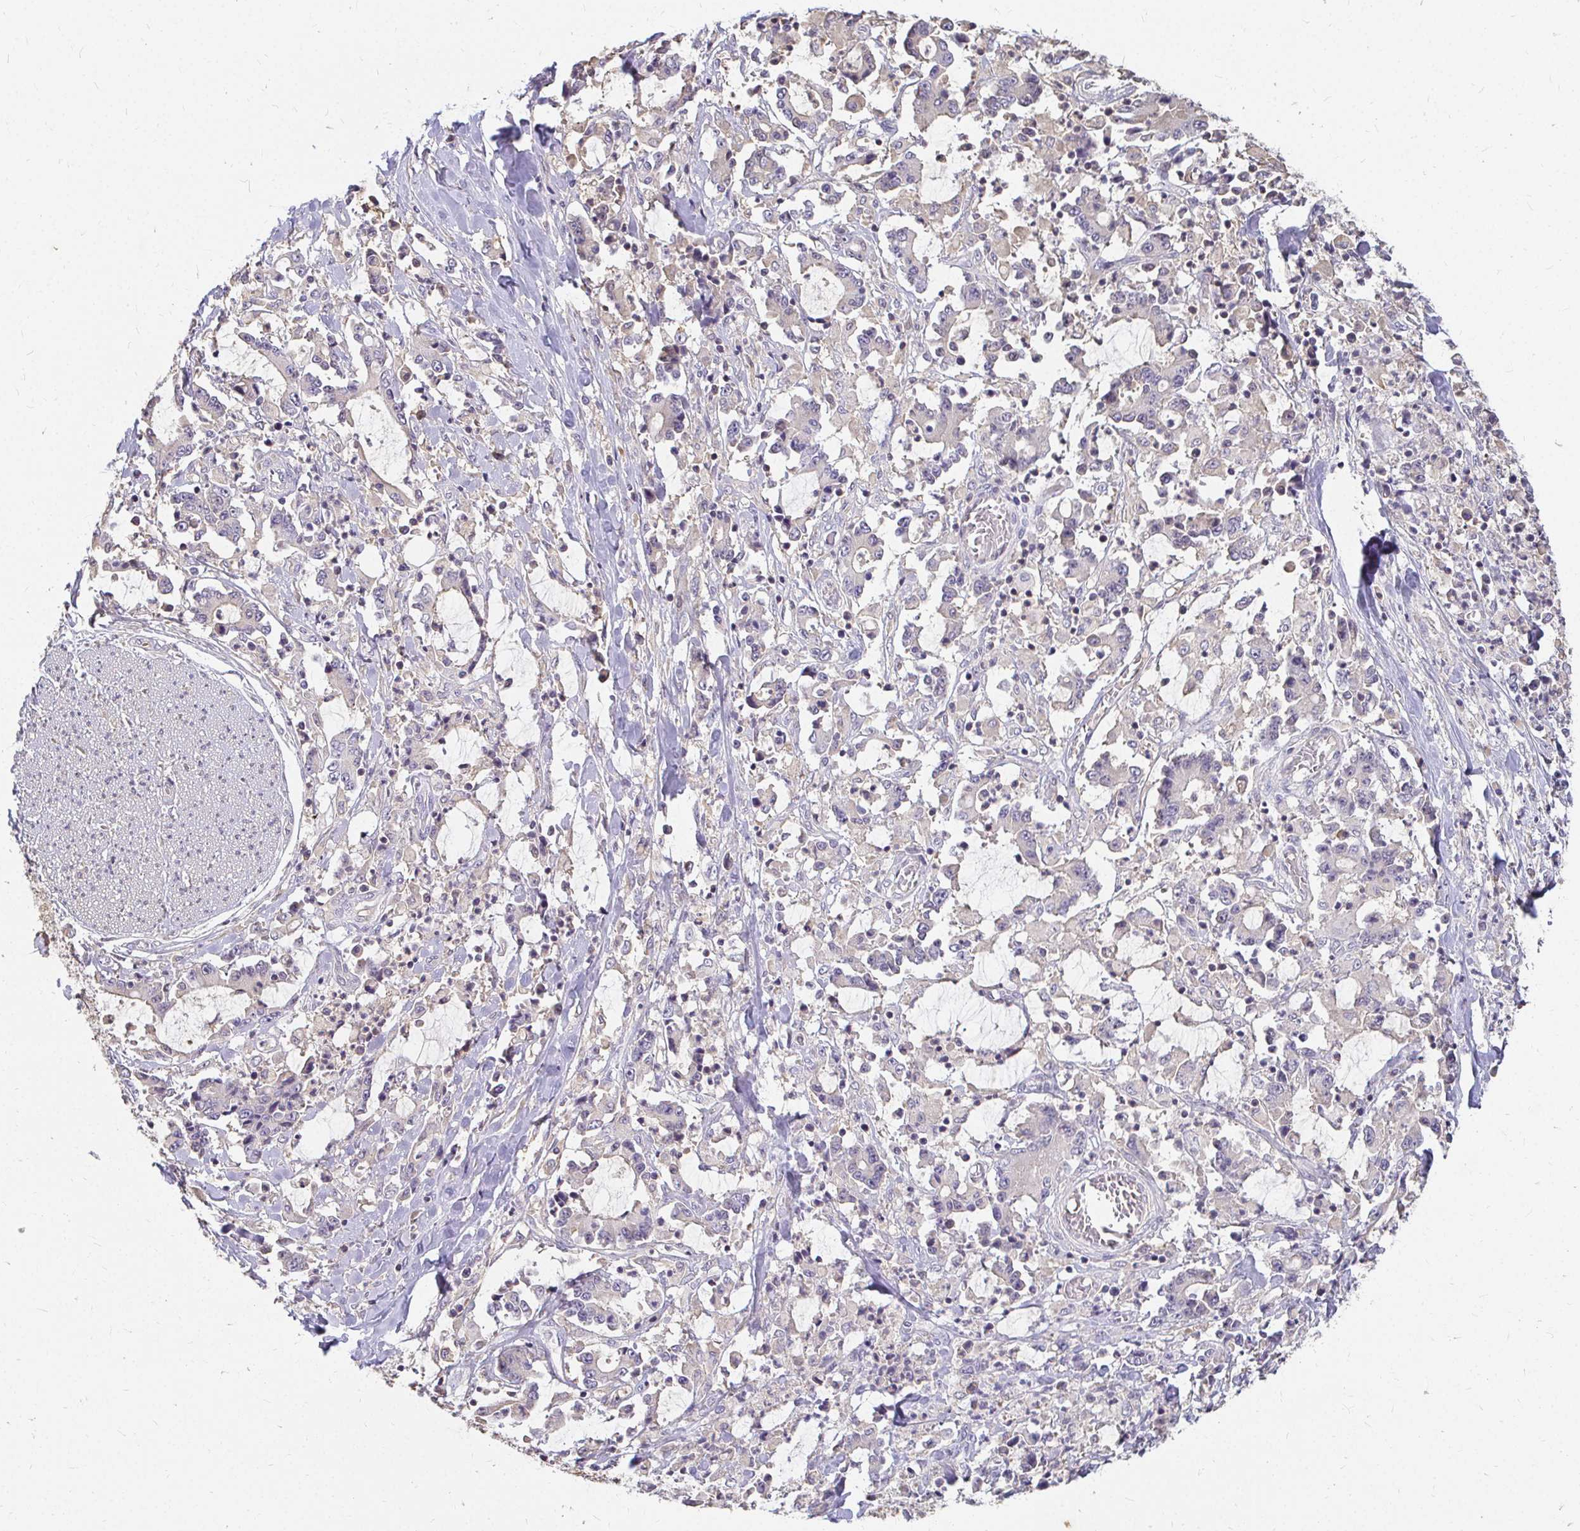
{"staining": {"intensity": "negative", "quantity": "none", "location": "none"}, "tissue": "stomach cancer", "cell_type": "Tumor cells", "image_type": "cancer", "snomed": [{"axis": "morphology", "description": "Adenocarcinoma, NOS"}, {"axis": "topography", "description": "Stomach, upper"}], "caption": "Stomach adenocarcinoma stained for a protein using immunohistochemistry demonstrates no positivity tumor cells.", "gene": "LOXL4", "patient": {"sex": "male", "age": 68}}